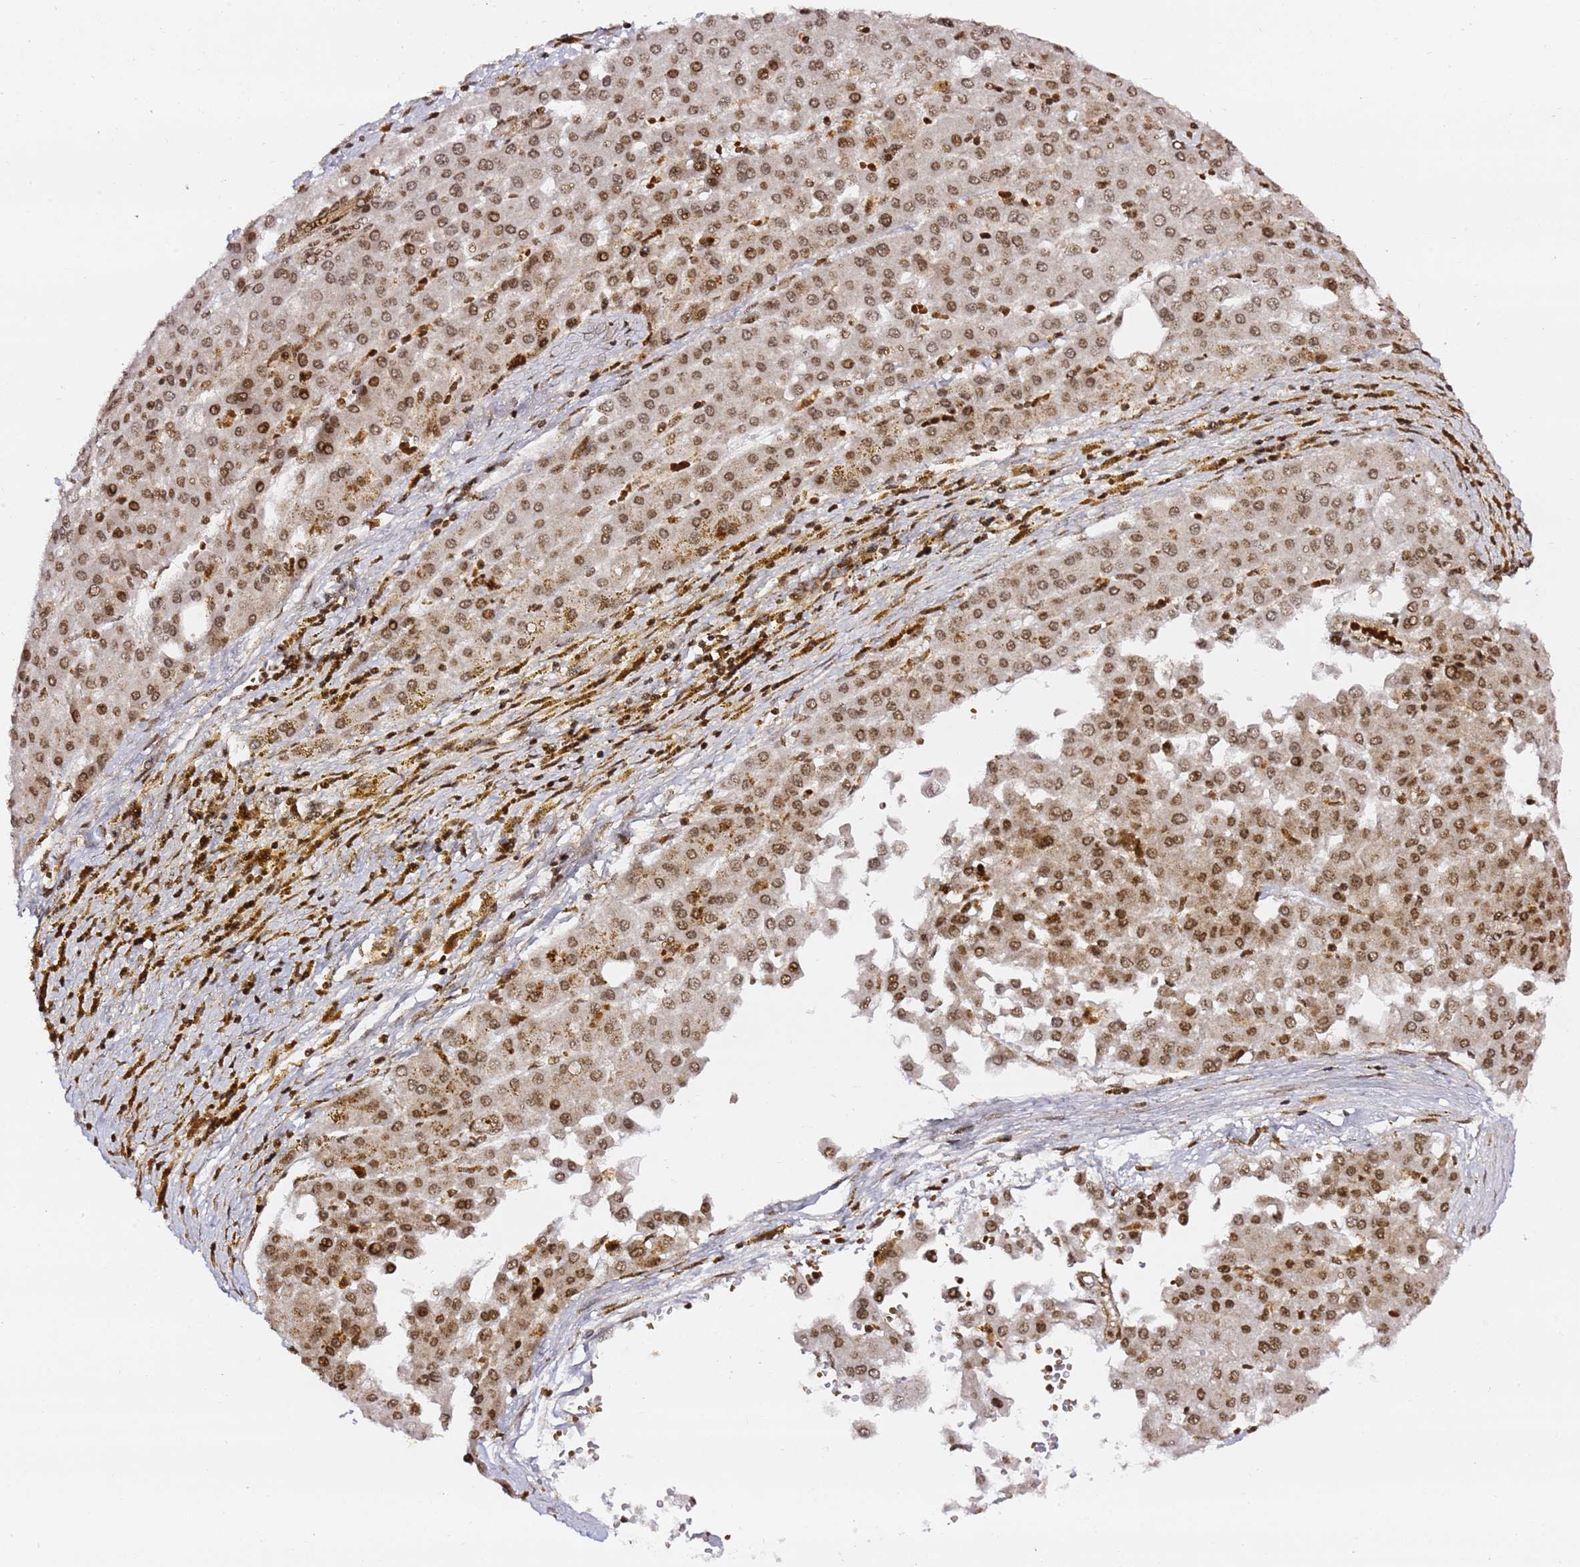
{"staining": {"intensity": "moderate", "quantity": ">75%", "location": "nuclear"}, "tissue": "liver cancer", "cell_type": "Tumor cells", "image_type": "cancer", "snomed": [{"axis": "morphology", "description": "Carcinoma, Hepatocellular, NOS"}, {"axis": "topography", "description": "Liver"}], "caption": "Liver cancer (hepatocellular carcinoma) stained with immunohistochemistry (IHC) exhibits moderate nuclear expression in approximately >75% of tumor cells. The protein is stained brown, and the nuclei are stained in blue (DAB IHC with brightfield microscopy, high magnification).", "gene": "GBP2", "patient": {"sex": "male", "age": 47}}